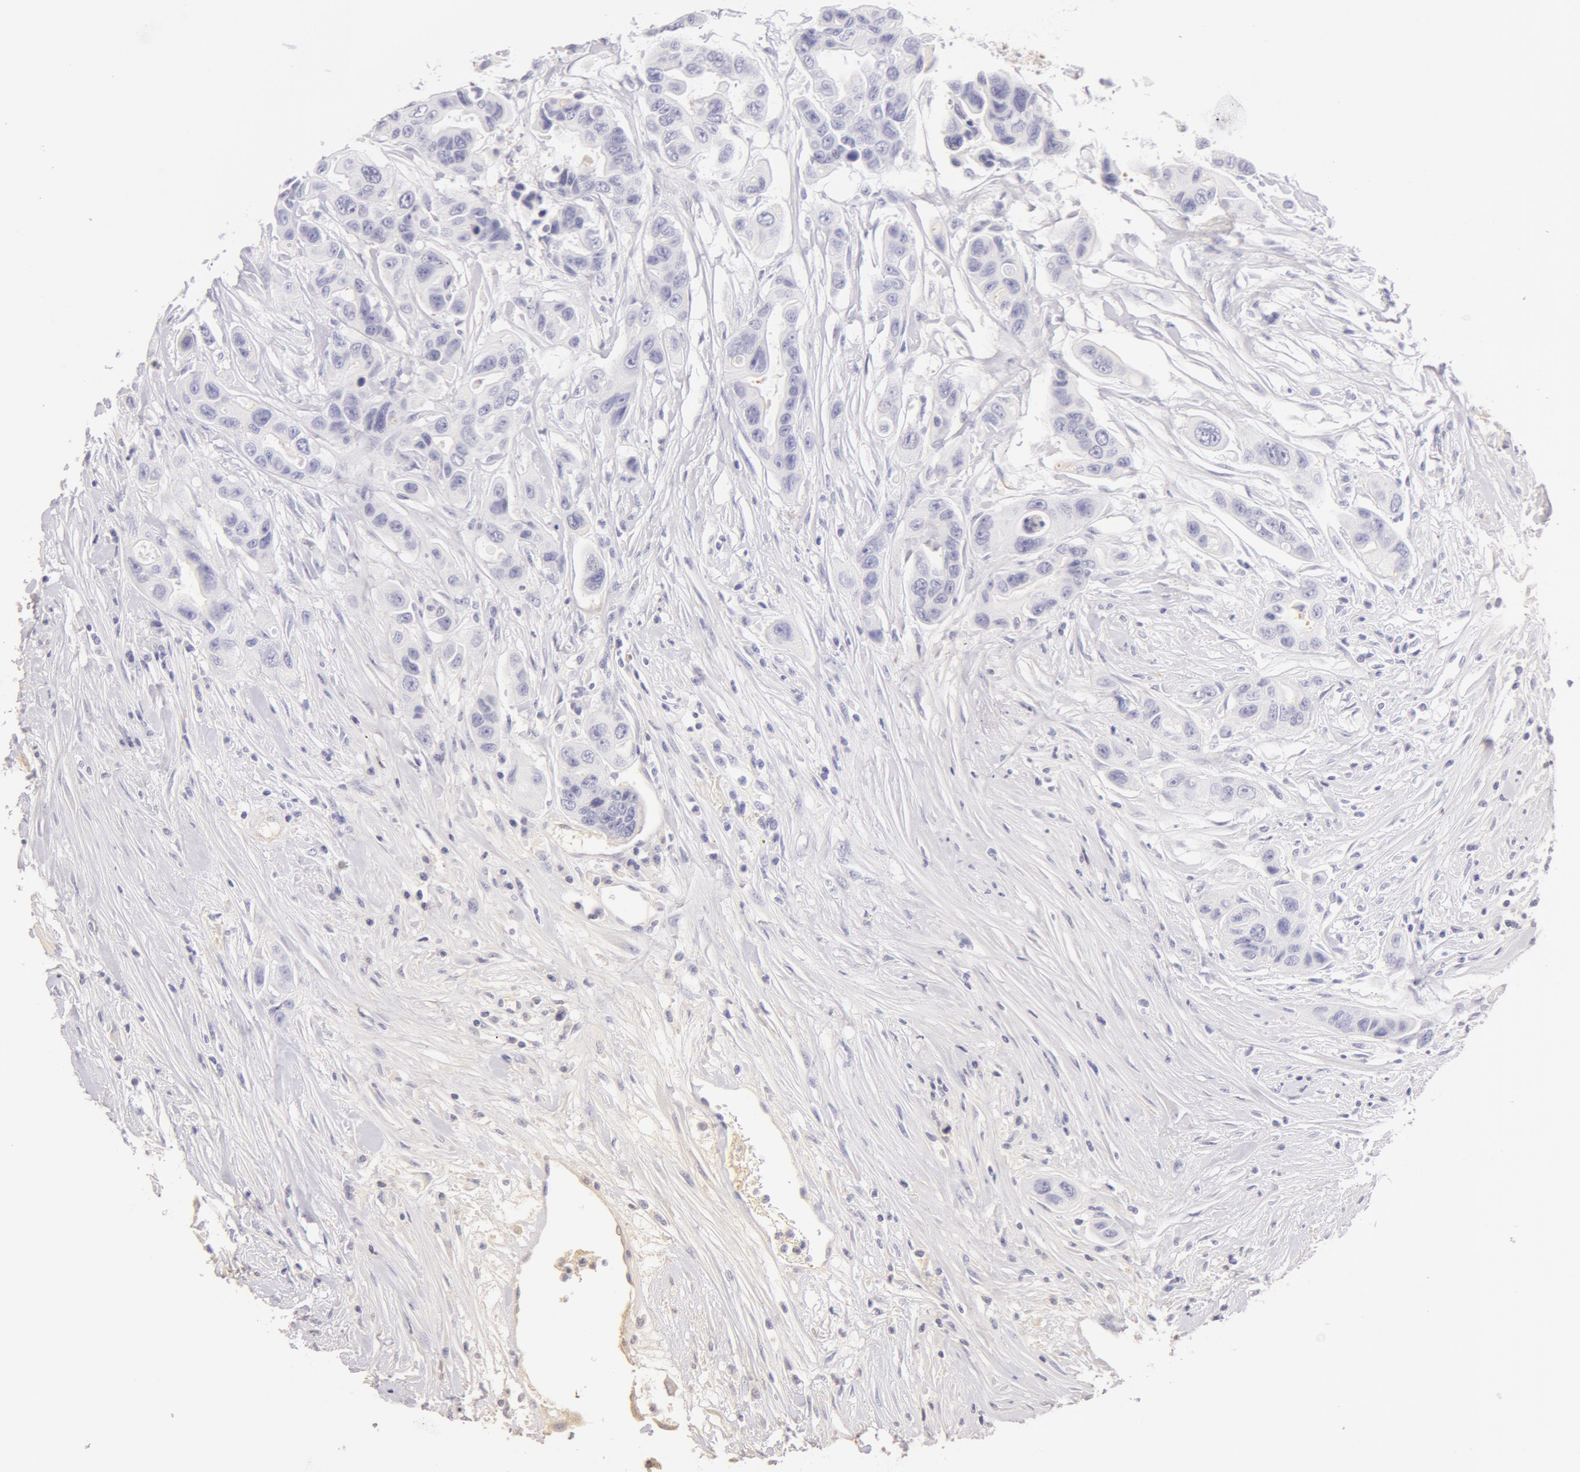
{"staining": {"intensity": "negative", "quantity": "none", "location": "none"}, "tissue": "colorectal cancer", "cell_type": "Tumor cells", "image_type": "cancer", "snomed": [{"axis": "morphology", "description": "Adenocarcinoma, NOS"}, {"axis": "topography", "description": "Colon"}], "caption": "This is a photomicrograph of immunohistochemistry staining of colorectal cancer, which shows no staining in tumor cells.", "gene": "AHSG", "patient": {"sex": "female", "age": 70}}